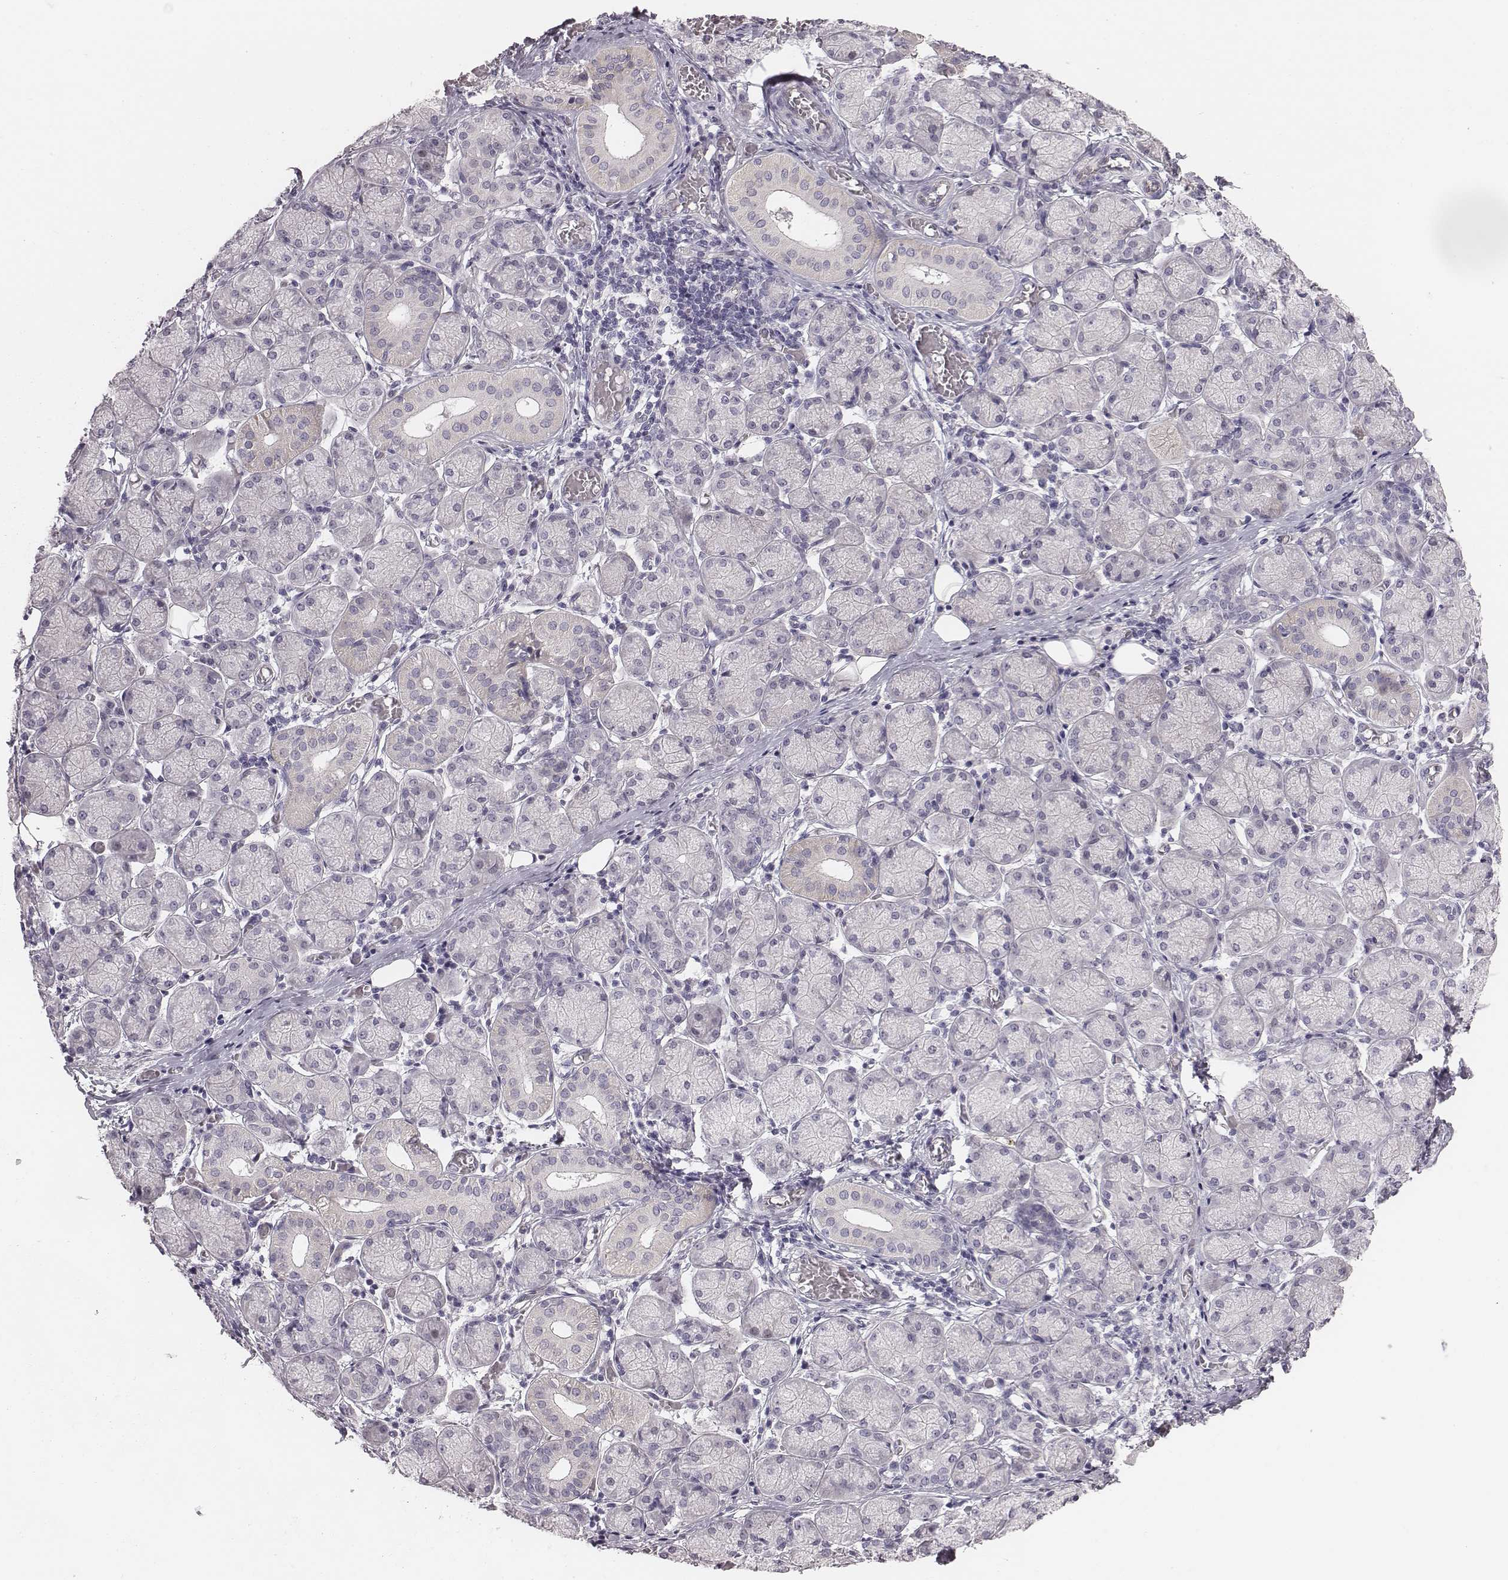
{"staining": {"intensity": "negative", "quantity": "none", "location": "none"}, "tissue": "salivary gland", "cell_type": "Glandular cells", "image_type": "normal", "snomed": [{"axis": "morphology", "description": "Normal tissue, NOS"}, {"axis": "topography", "description": "Salivary gland"}, {"axis": "topography", "description": "Peripheral nerve tissue"}], "caption": "Salivary gland stained for a protein using IHC exhibits no positivity glandular cells.", "gene": "CACNG4", "patient": {"sex": "female", "age": 24}}